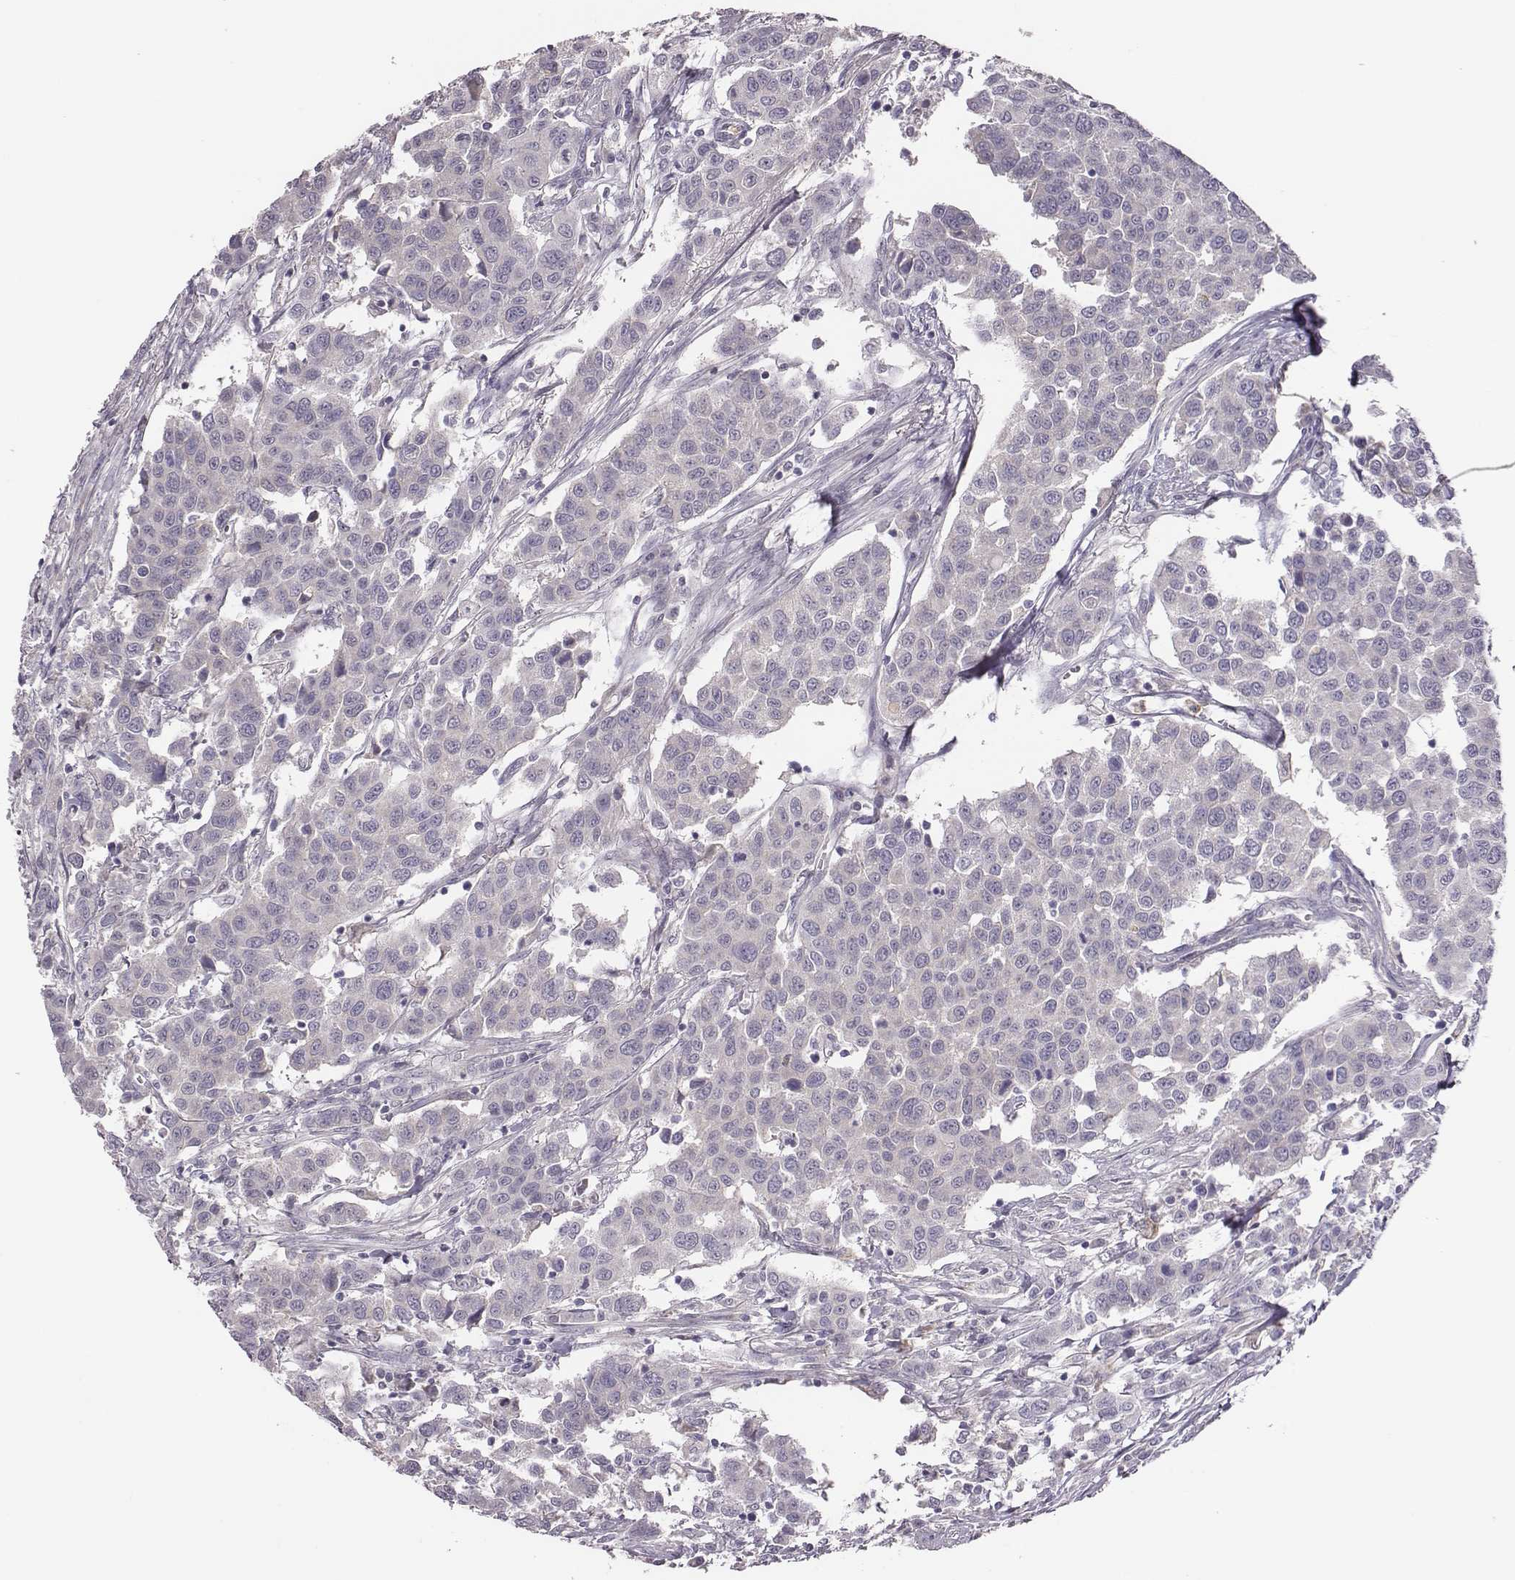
{"staining": {"intensity": "negative", "quantity": "none", "location": "none"}, "tissue": "urothelial cancer", "cell_type": "Tumor cells", "image_type": "cancer", "snomed": [{"axis": "morphology", "description": "Urothelial carcinoma, High grade"}, {"axis": "topography", "description": "Urinary bladder"}], "caption": "Protein analysis of urothelial carcinoma (high-grade) exhibits no significant positivity in tumor cells.", "gene": "KMO", "patient": {"sex": "female", "age": 58}}